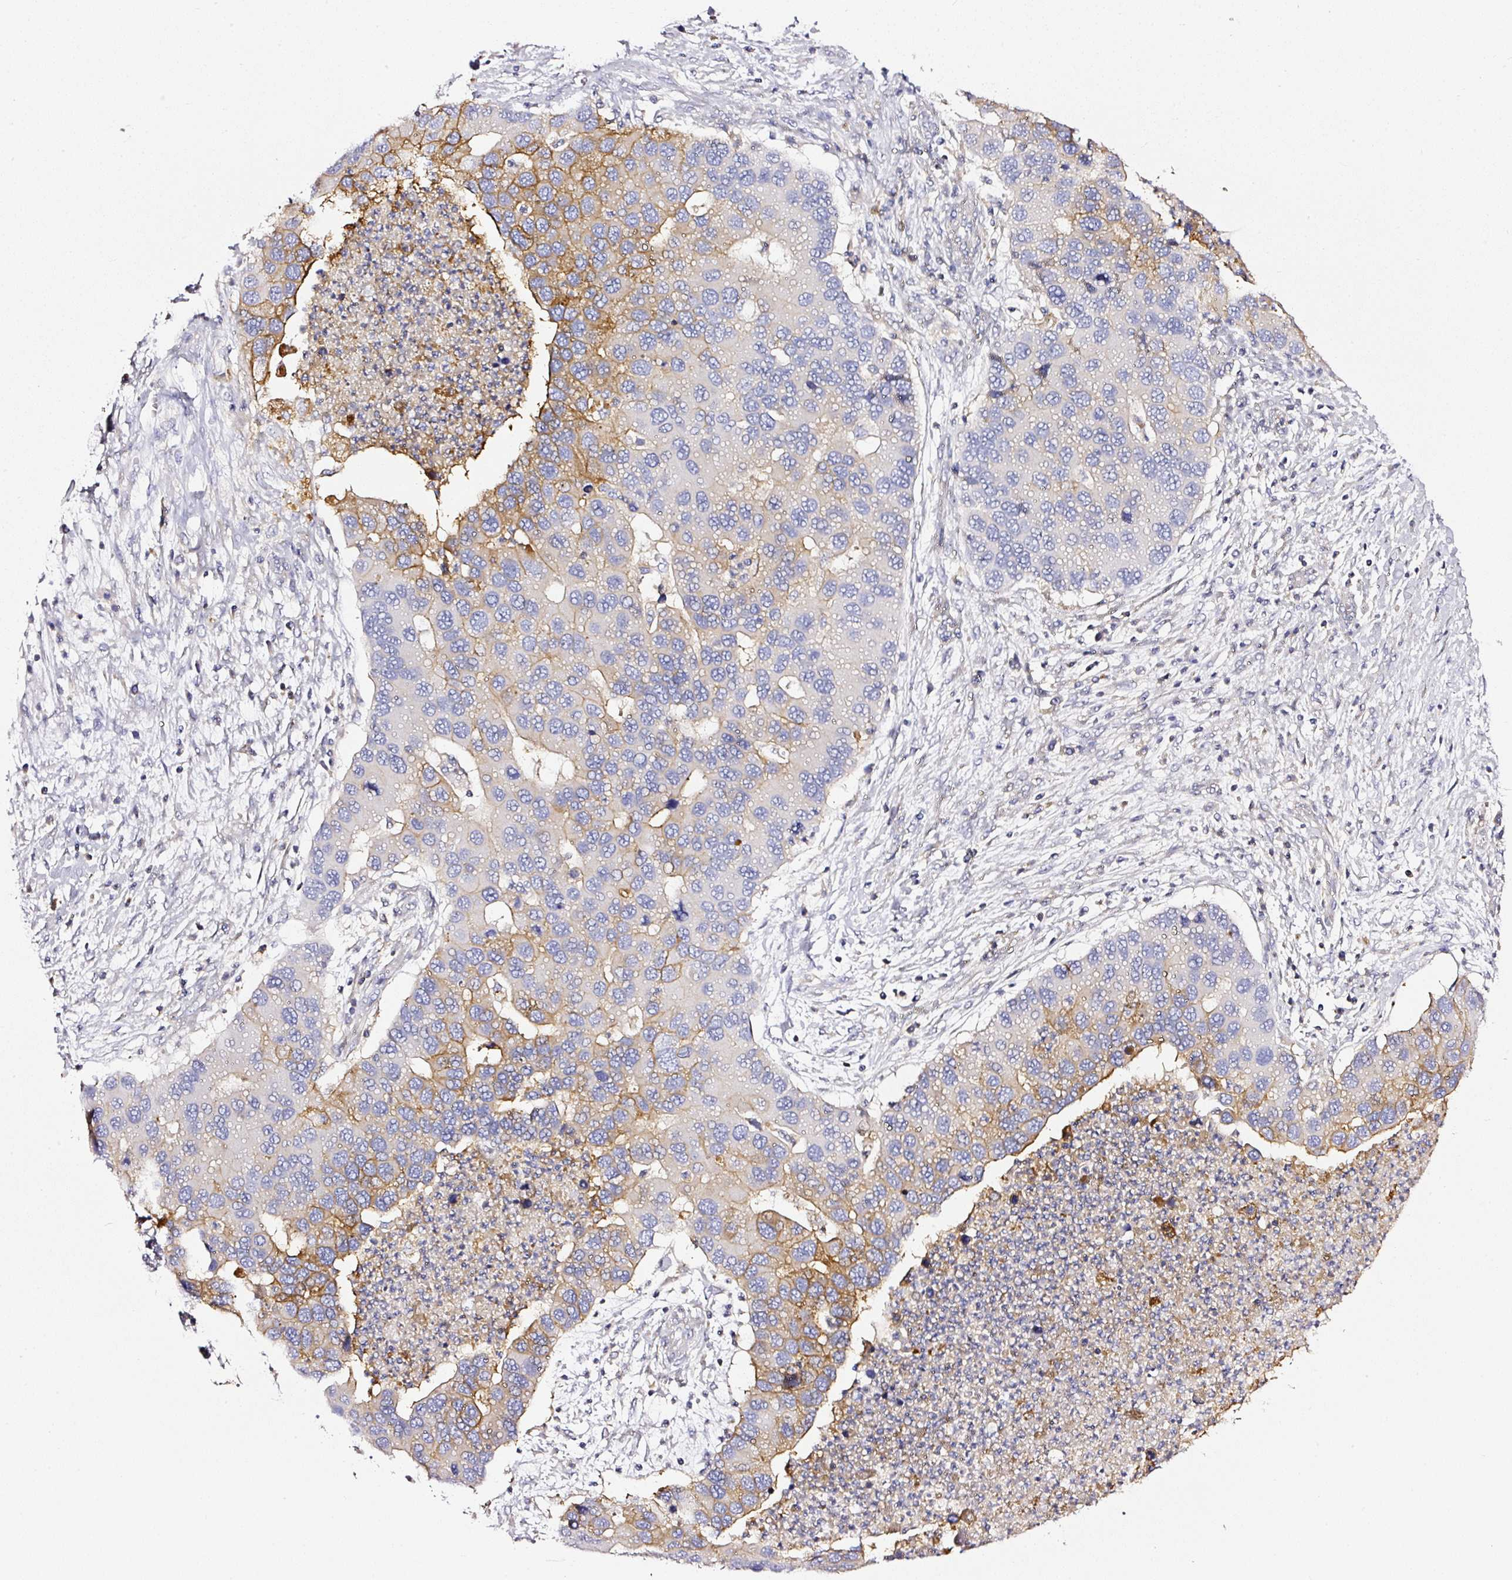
{"staining": {"intensity": "moderate", "quantity": "25%-75%", "location": "cytoplasmic/membranous"}, "tissue": "lung cancer", "cell_type": "Tumor cells", "image_type": "cancer", "snomed": [{"axis": "morphology", "description": "Aneuploidy"}, {"axis": "morphology", "description": "Adenocarcinoma, NOS"}, {"axis": "topography", "description": "Lymph node"}, {"axis": "topography", "description": "Lung"}], "caption": "A brown stain labels moderate cytoplasmic/membranous positivity of a protein in human lung cancer (adenocarcinoma) tumor cells. The staining is performed using DAB brown chromogen to label protein expression. The nuclei are counter-stained blue using hematoxylin.", "gene": "CD47", "patient": {"sex": "female", "age": 74}}